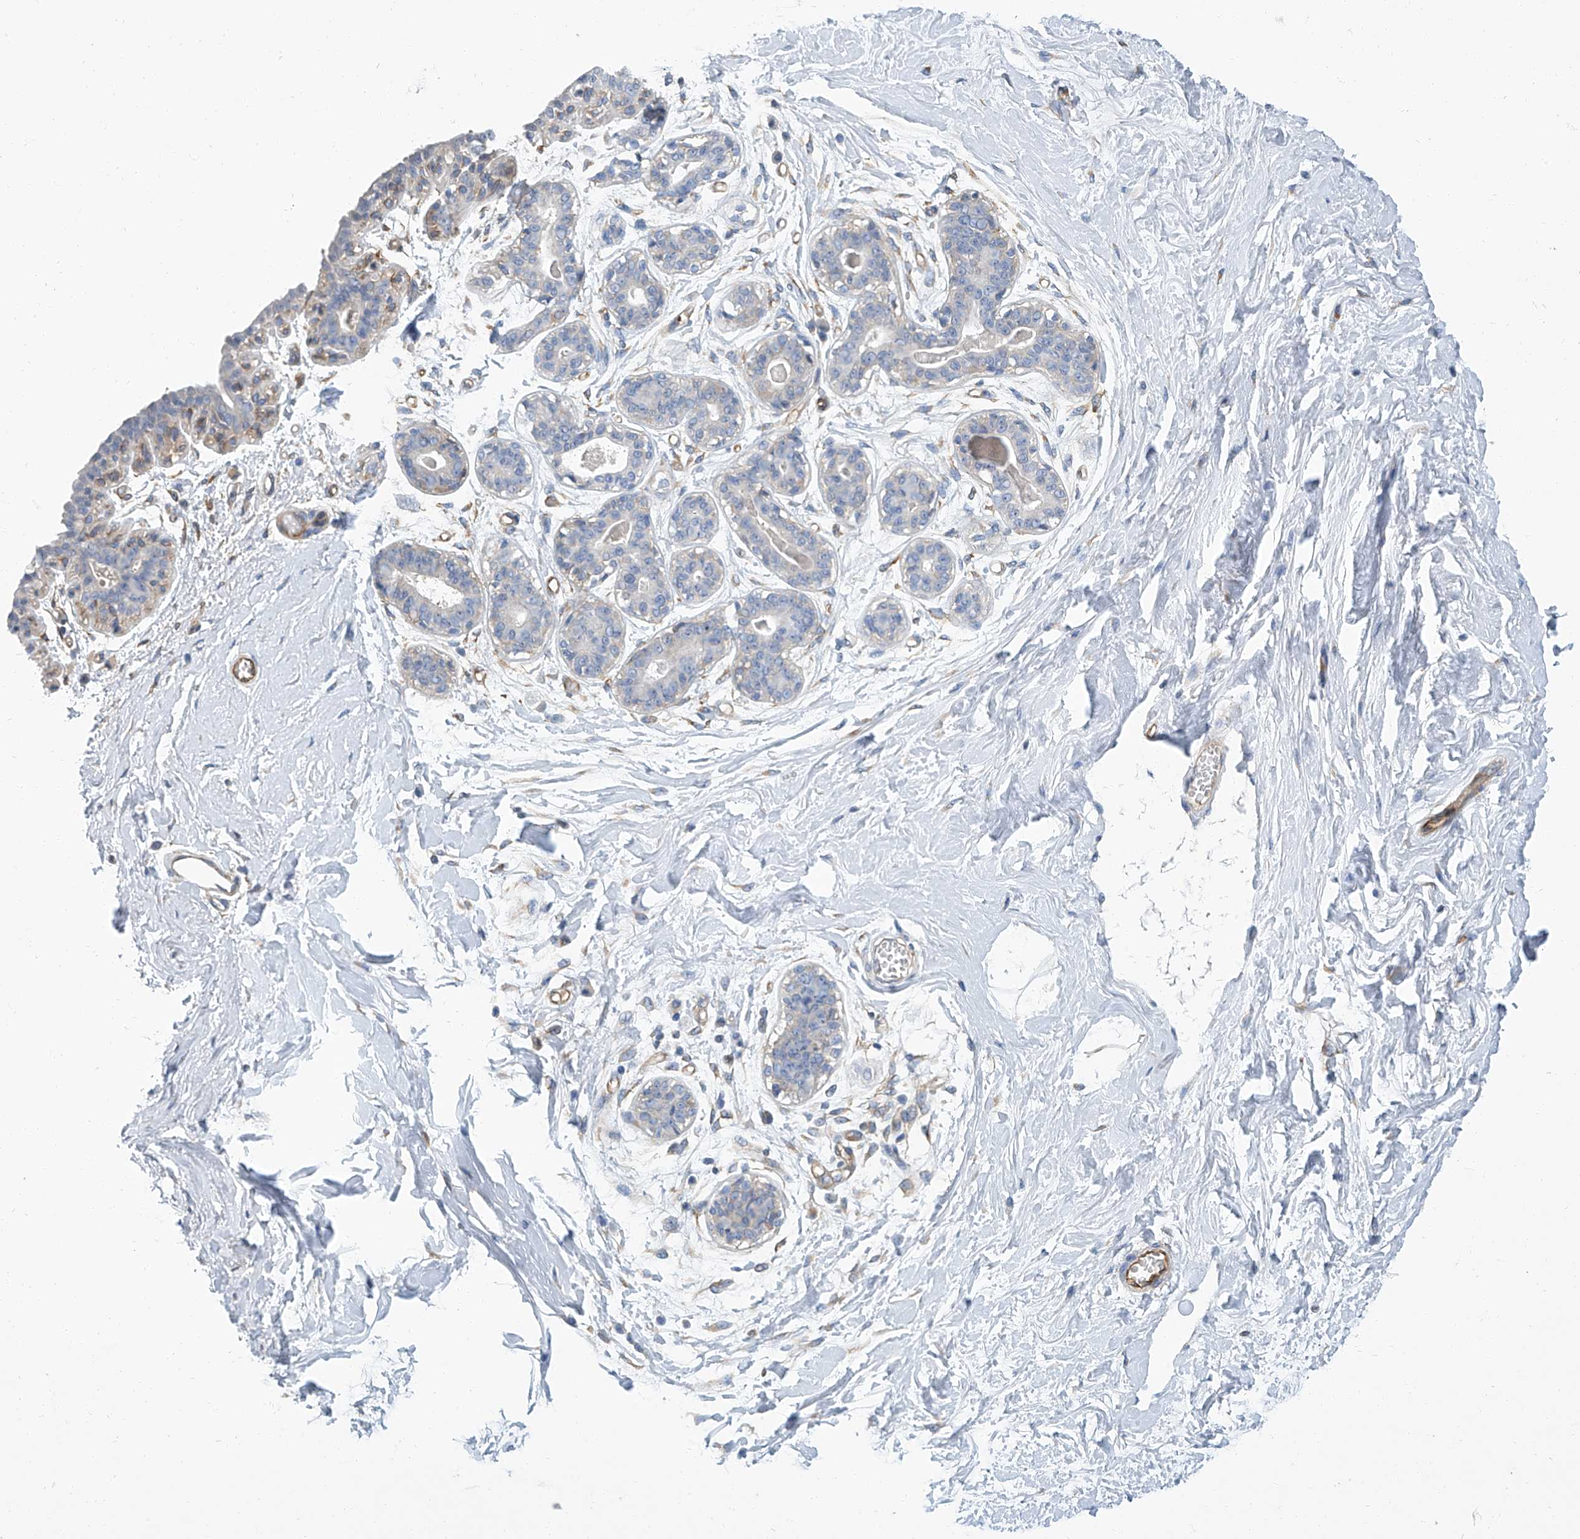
{"staining": {"intensity": "negative", "quantity": "none", "location": "none"}, "tissue": "breast", "cell_type": "Adipocytes", "image_type": "normal", "snomed": [{"axis": "morphology", "description": "Normal tissue, NOS"}, {"axis": "topography", "description": "Breast"}], "caption": "Adipocytes show no significant expression in normal breast. (DAB (3,3'-diaminobenzidine) immunohistochemistry (IHC) visualized using brightfield microscopy, high magnification).", "gene": "PSMB10", "patient": {"sex": "female", "age": 45}}